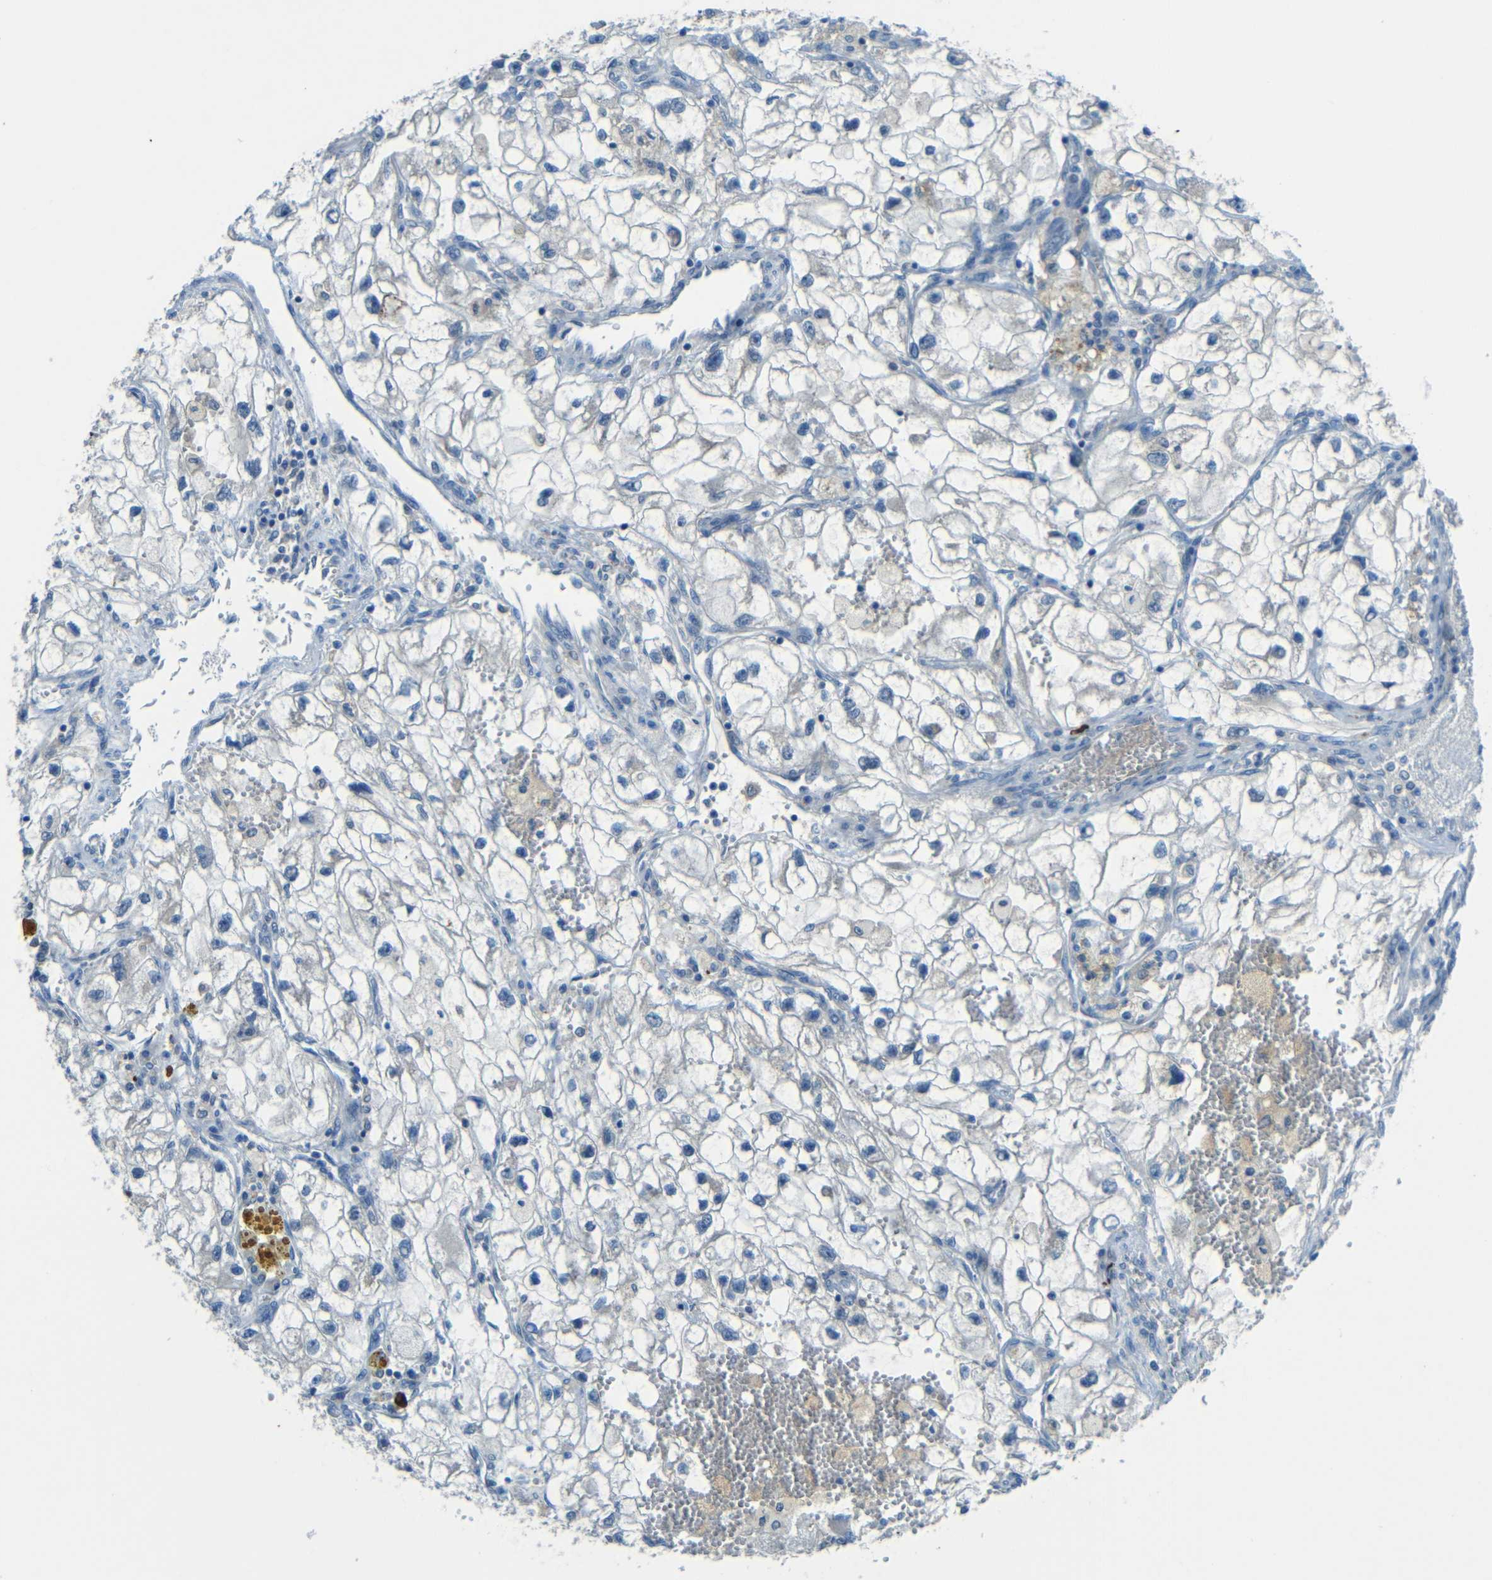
{"staining": {"intensity": "negative", "quantity": "none", "location": "none"}, "tissue": "renal cancer", "cell_type": "Tumor cells", "image_type": "cancer", "snomed": [{"axis": "morphology", "description": "Adenocarcinoma, NOS"}, {"axis": "topography", "description": "Kidney"}], "caption": "An IHC histopathology image of renal cancer is shown. There is no staining in tumor cells of renal cancer.", "gene": "CYP26B1", "patient": {"sex": "female", "age": 70}}